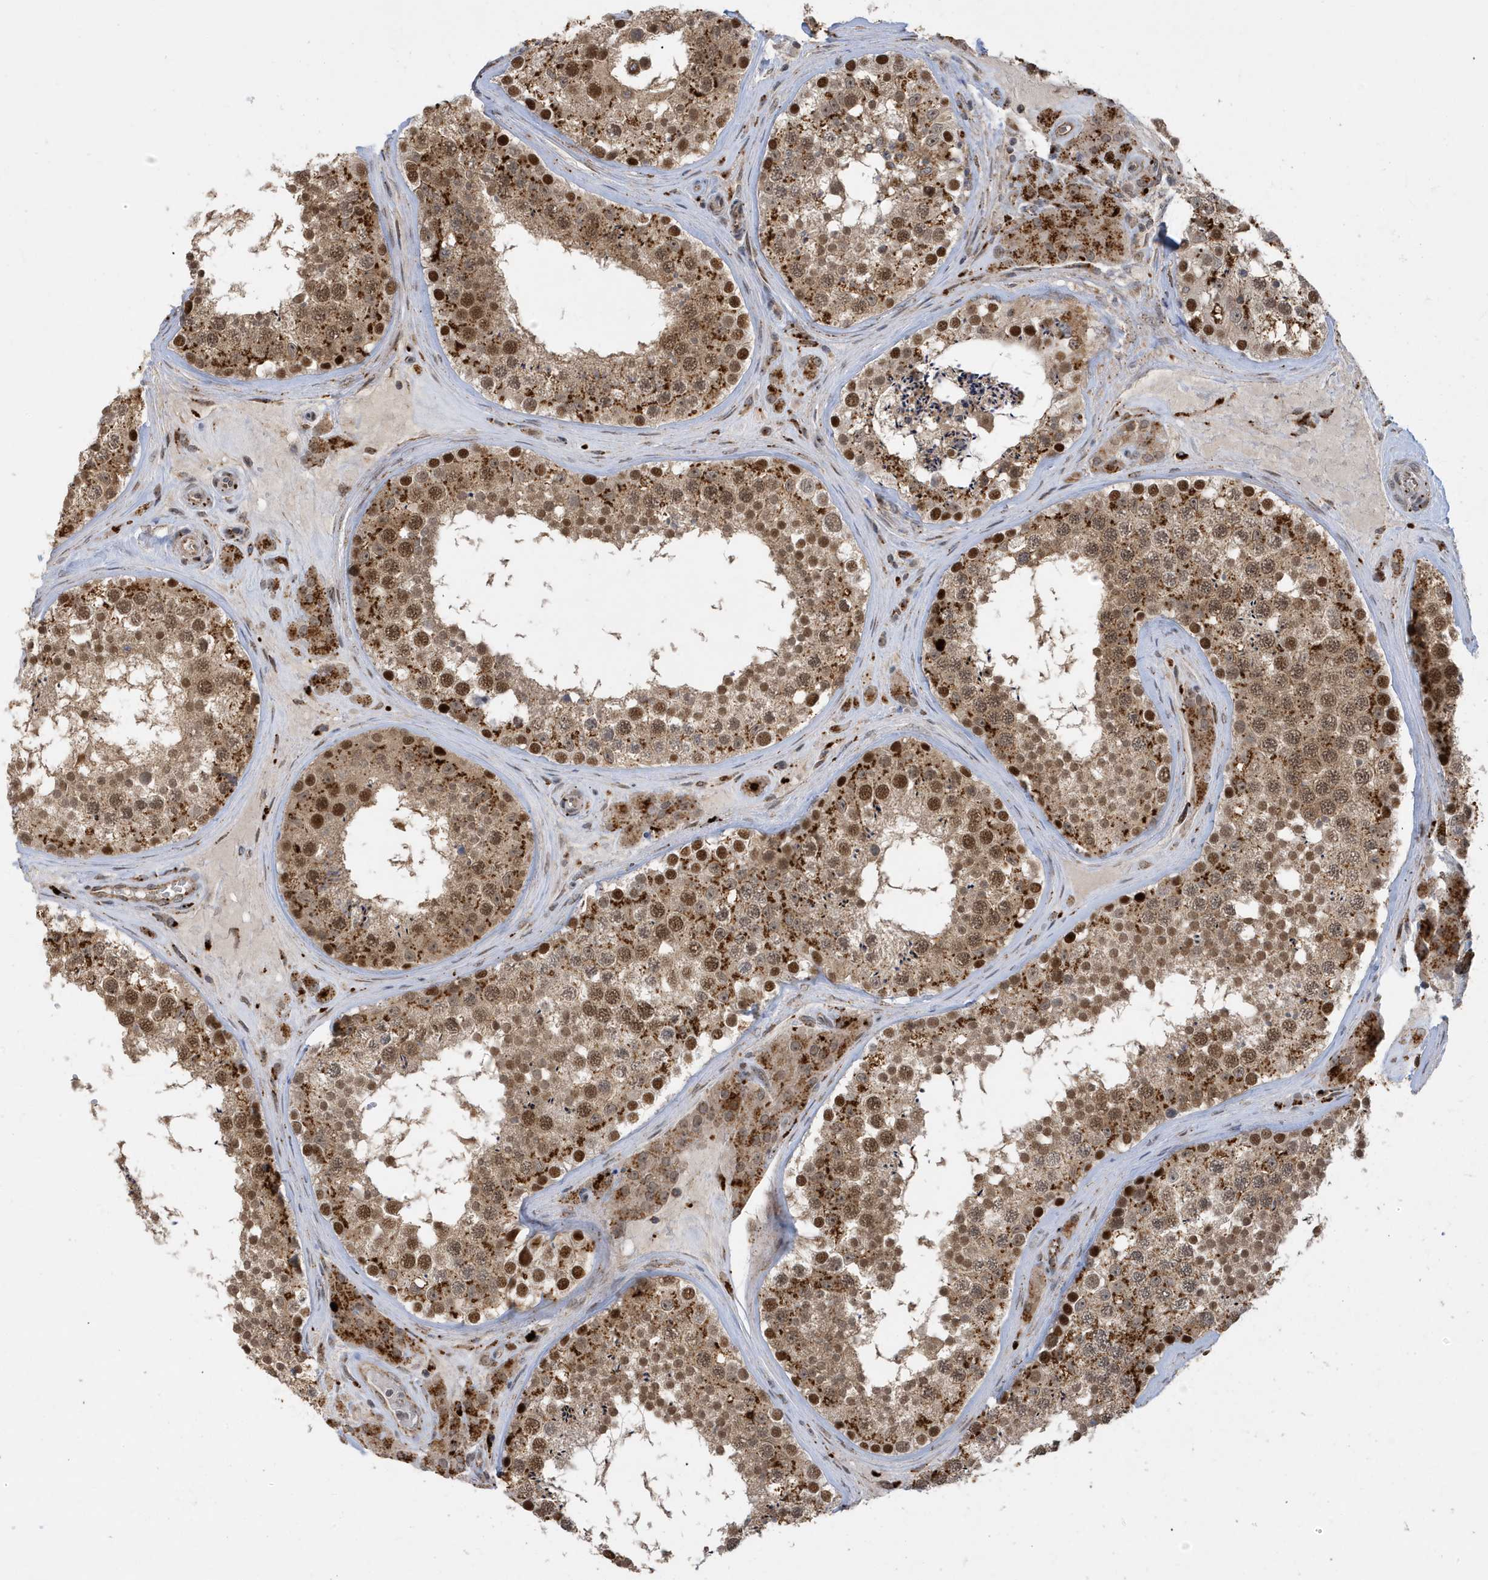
{"staining": {"intensity": "strong", "quantity": ">75%", "location": "cytoplasmic/membranous,nuclear"}, "tissue": "testis", "cell_type": "Cells in seminiferous ducts", "image_type": "normal", "snomed": [{"axis": "morphology", "description": "Normal tissue, NOS"}, {"axis": "topography", "description": "Testis"}], "caption": "Testis stained with immunohistochemistry (IHC) exhibits strong cytoplasmic/membranous,nuclear positivity in approximately >75% of cells in seminiferous ducts.", "gene": "ZNF507", "patient": {"sex": "male", "age": 46}}